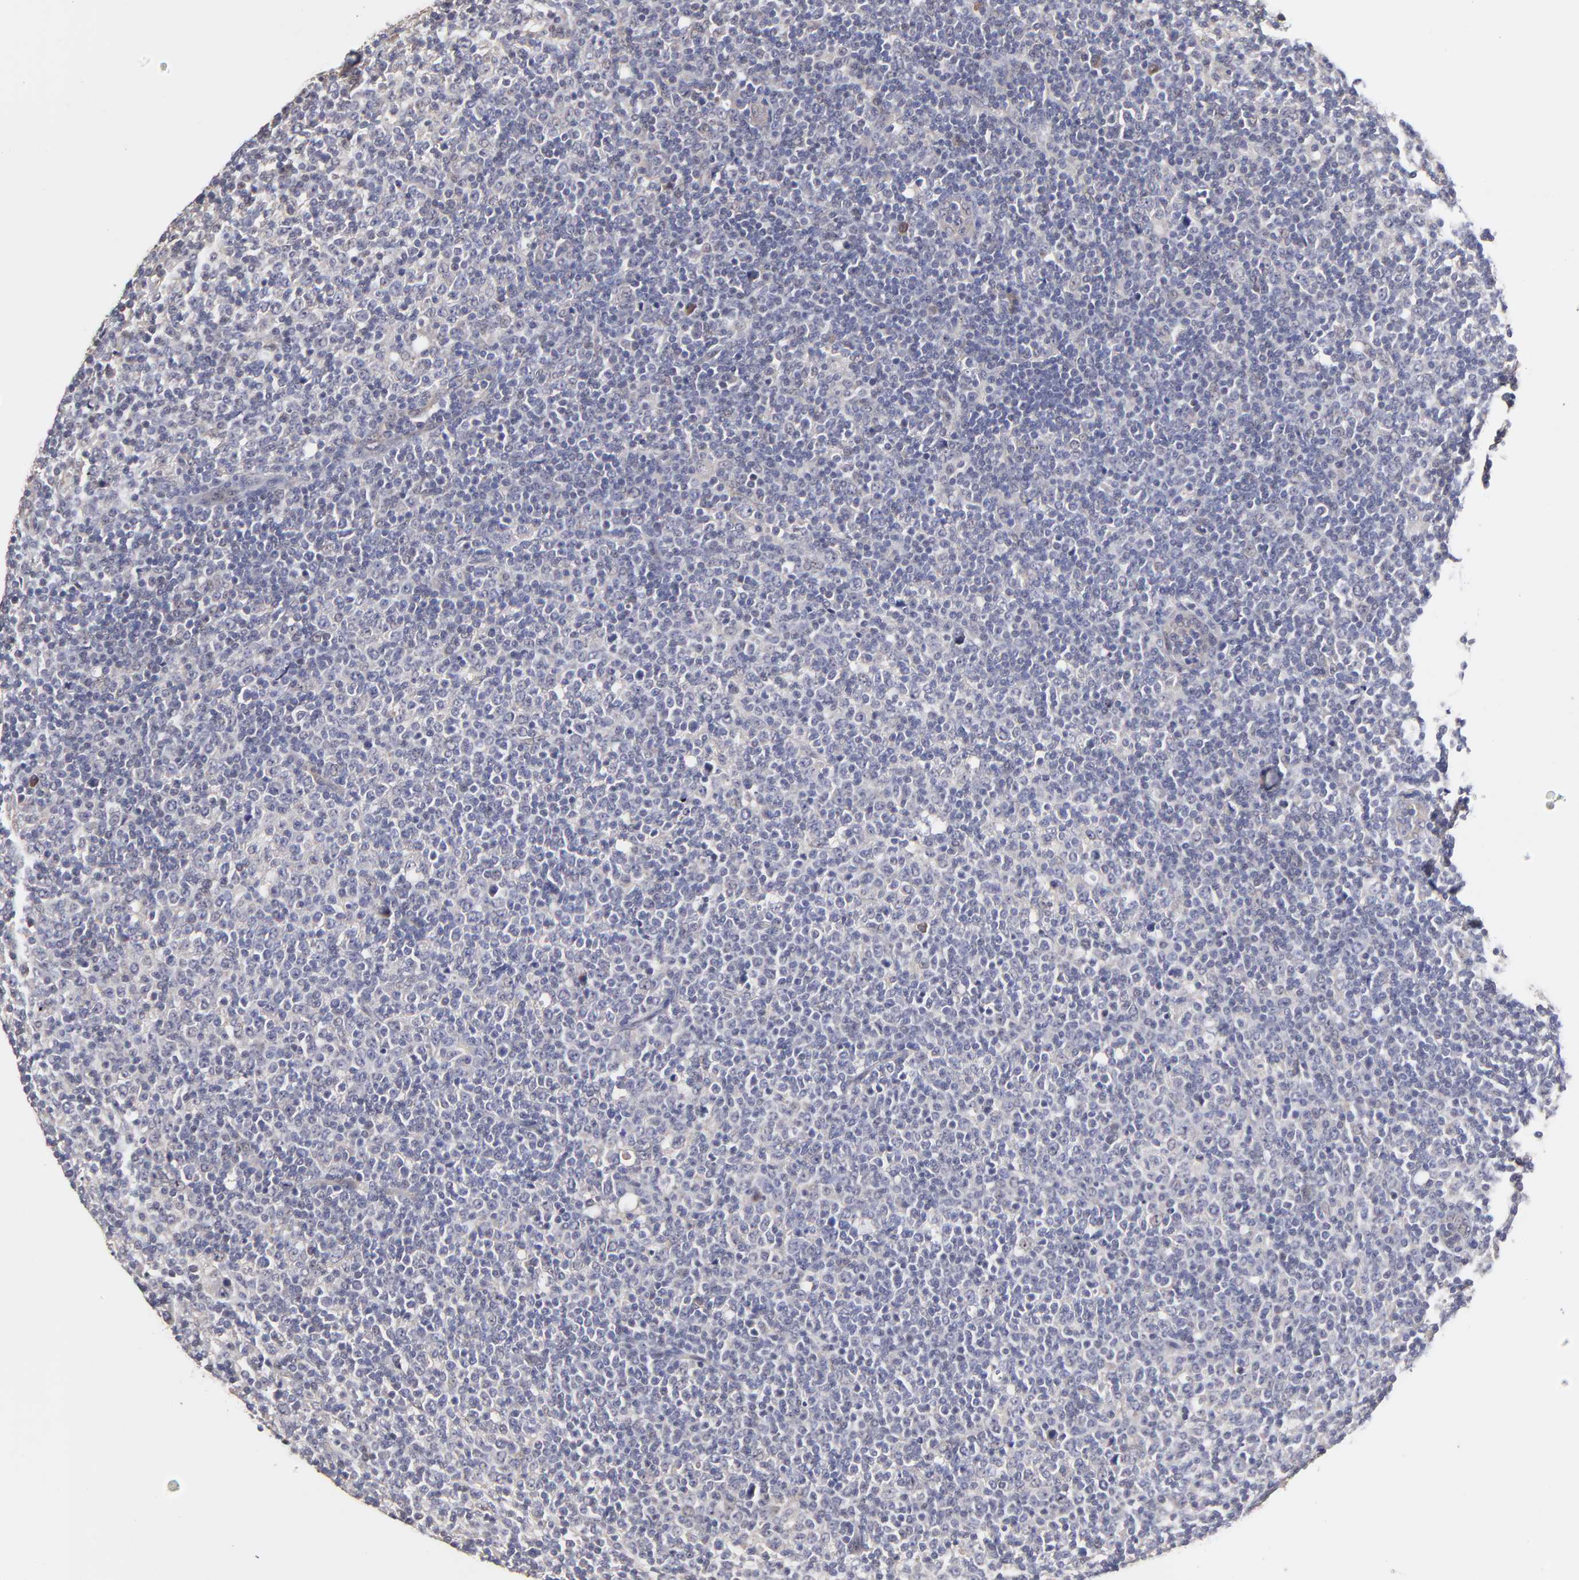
{"staining": {"intensity": "negative", "quantity": "none", "location": "none"}, "tissue": "lymphoma", "cell_type": "Tumor cells", "image_type": "cancer", "snomed": [{"axis": "morphology", "description": "Malignant lymphoma, non-Hodgkin's type, Low grade"}, {"axis": "topography", "description": "Lymph node"}], "caption": "The micrograph shows no significant staining in tumor cells of low-grade malignant lymphoma, non-Hodgkin's type.", "gene": "ZNF10", "patient": {"sex": "male", "age": 70}}